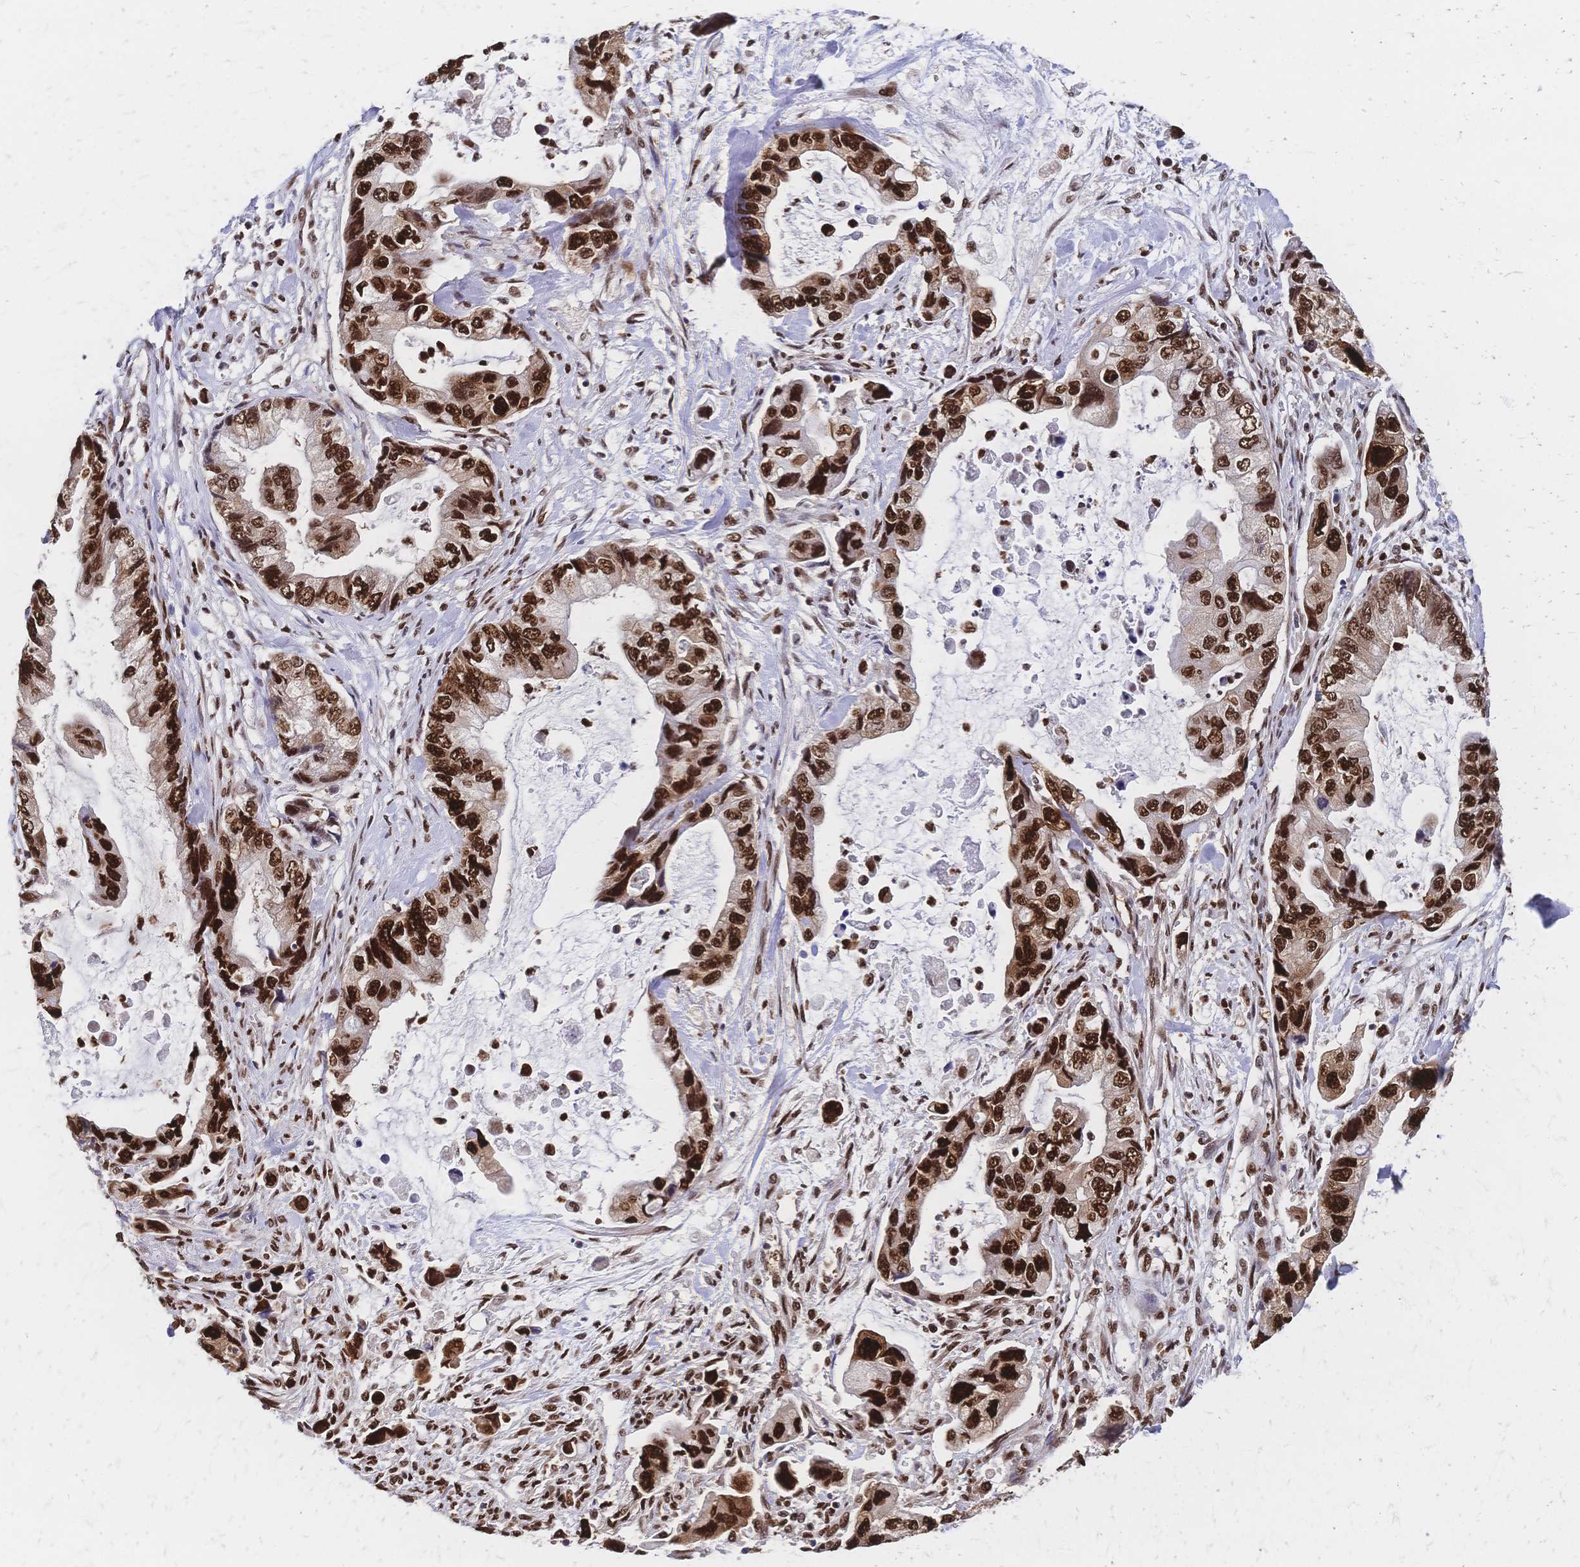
{"staining": {"intensity": "strong", "quantity": ">75%", "location": "nuclear"}, "tissue": "stomach cancer", "cell_type": "Tumor cells", "image_type": "cancer", "snomed": [{"axis": "morphology", "description": "Adenocarcinoma, NOS"}, {"axis": "topography", "description": "Pancreas"}, {"axis": "topography", "description": "Stomach, upper"}, {"axis": "topography", "description": "Stomach"}], "caption": "Stomach cancer tissue demonstrates strong nuclear positivity in approximately >75% of tumor cells (DAB IHC with brightfield microscopy, high magnification).", "gene": "HDGF", "patient": {"sex": "male", "age": 77}}